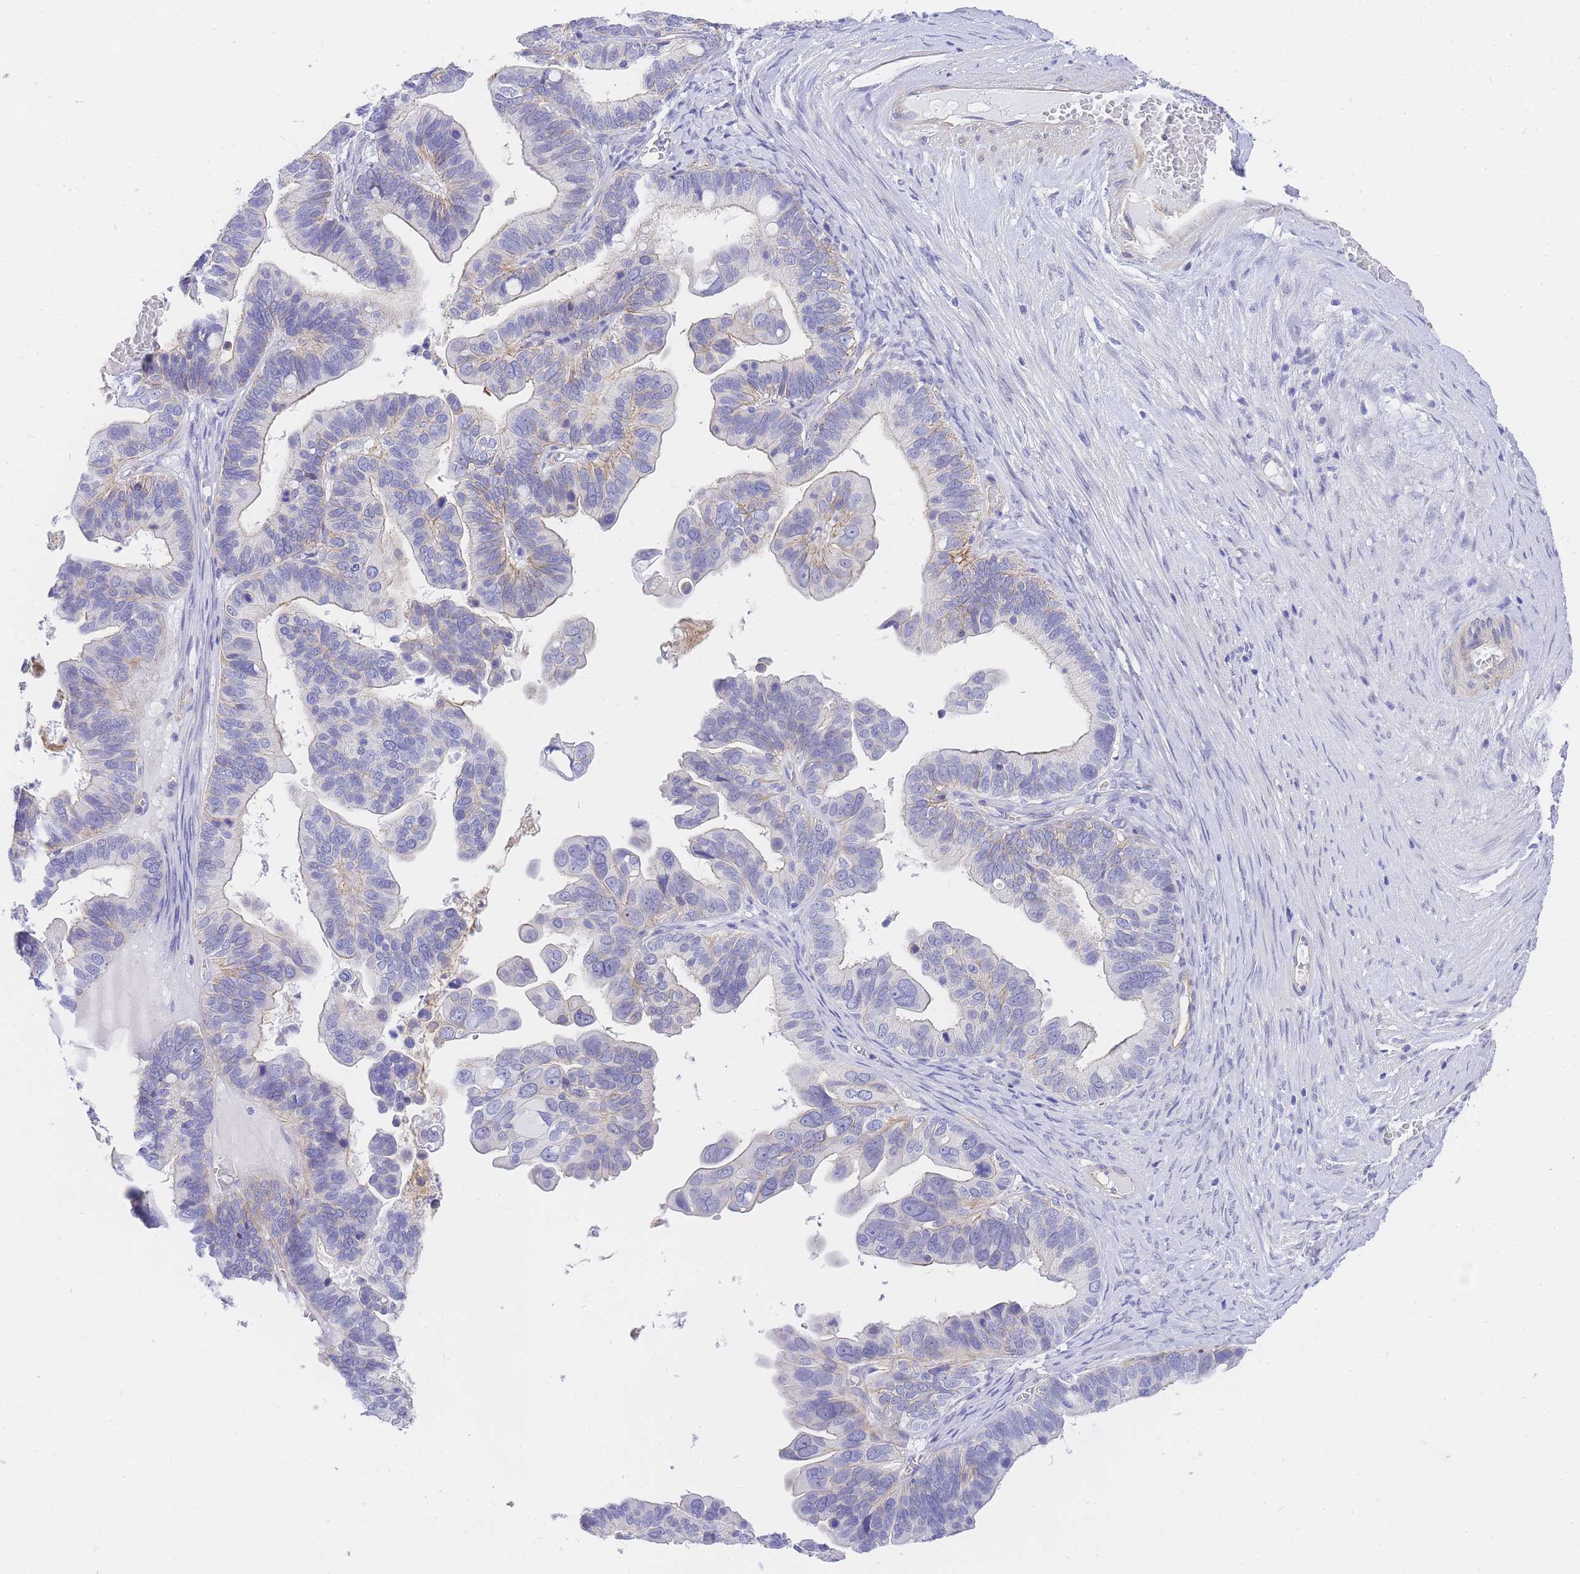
{"staining": {"intensity": "negative", "quantity": "none", "location": "none"}, "tissue": "ovarian cancer", "cell_type": "Tumor cells", "image_type": "cancer", "snomed": [{"axis": "morphology", "description": "Cystadenocarcinoma, serous, NOS"}, {"axis": "topography", "description": "Ovary"}], "caption": "Immunohistochemistry (IHC) of serous cystadenocarcinoma (ovarian) demonstrates no staining in tumor cells. (DAB immunohistochemistry, high magnification).", "gene": "SRSF12", "patient": {"sex": "female", "age": 56}}